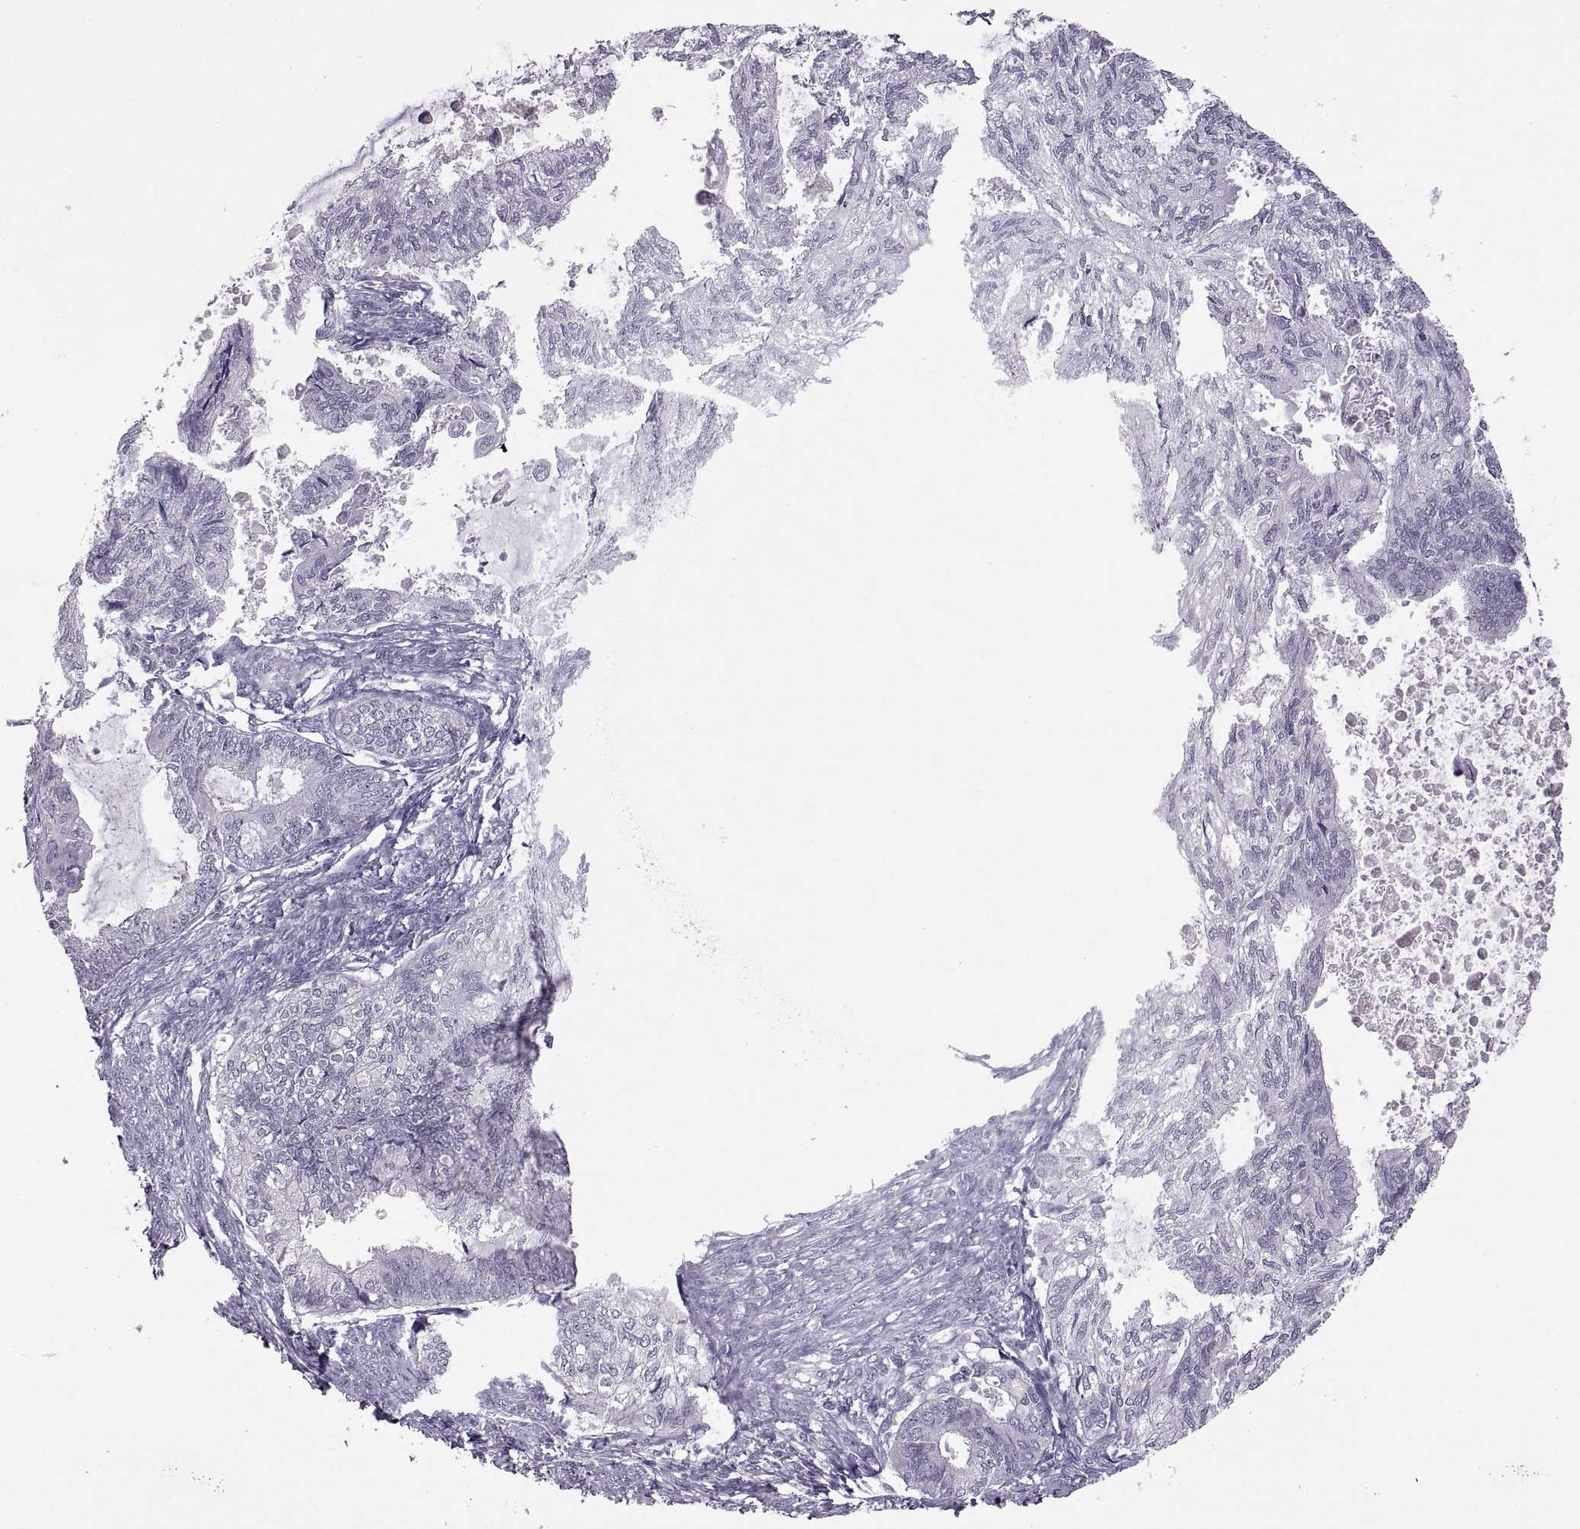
{"staining": {"intensity": "negative", "quantity": "none", "location": "none"}, "tissue": "endometrial cancer", "cell_type": "Tumor cells", "image_type": "cancer", "snomed": [{"axis": "morphology", "description": "Adenocarcinoma, NOS"}, {"axis": "topography", "description": "Endometrium"}], "caption": "Tumor cells are negative for protein expression in human endometrial cancer (adenocarcinoma).", "gene": "NEK2", "patient": {"sex": "female", "age": 86}}